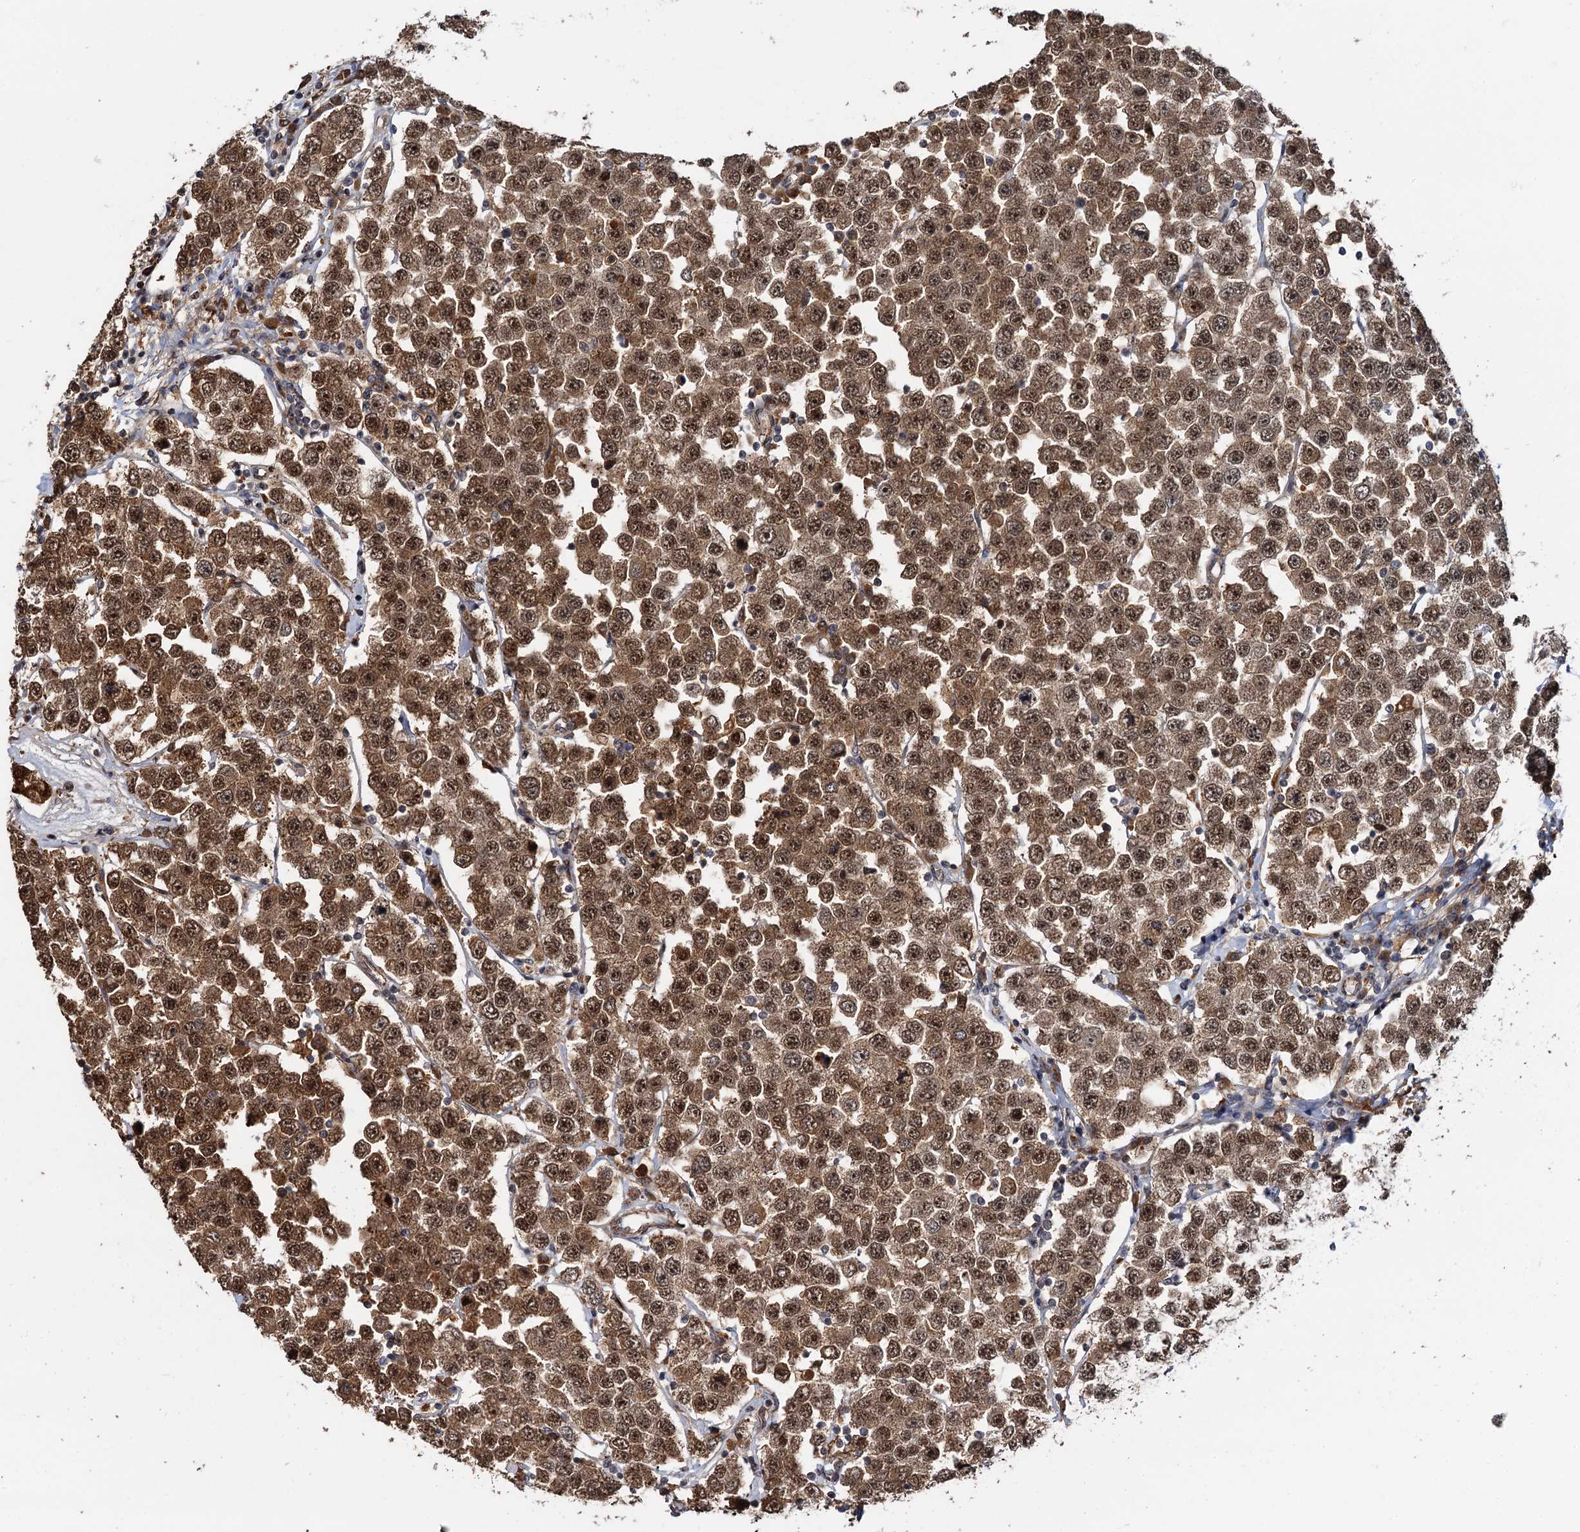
{"staining": {"intensity": "moderate", "quantity": ">75%", "location": "cytoplasmic/membranous,nuclear"}, "tissue": "testis cancer", "cell_type": "Tumor cells", "image_type": "cancer", "snomed": [{"axis": "morphology", "description": "Seminoma, NOS"}, {"axis": "topography", "description": "Testis"}], "caption": "Testis seminoma stained with DAB (3,3'-diaminobenzidine) immunohistochemistry reveals medium levels of moderate cytoplasmic/membranous and nuclear expression in about >75% of tumor cells.", "gene": "CEP192", "patient": {"sex": "male", "age": 28}}